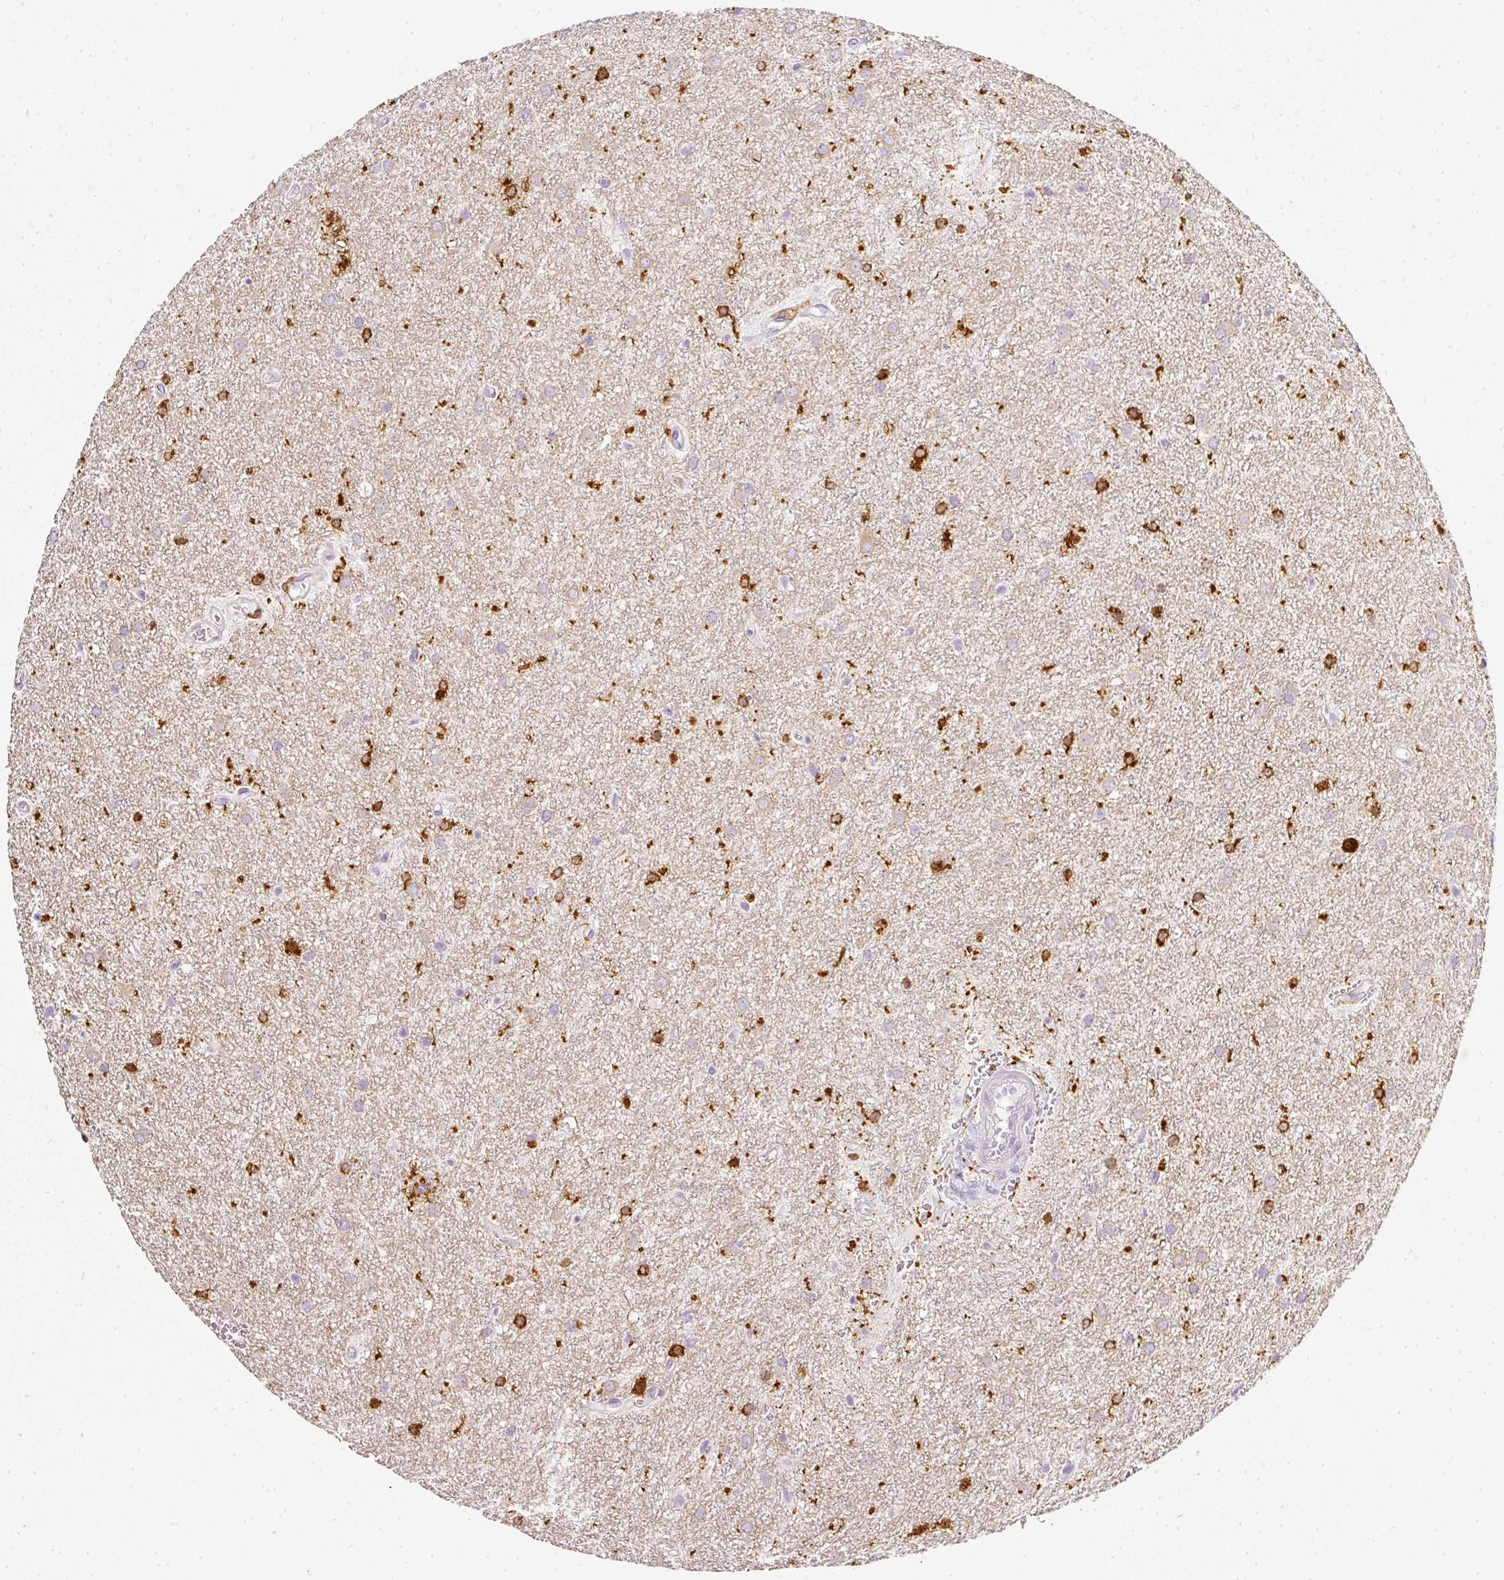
{"staining": {"intensity": "negative", "quantity": "none", "location": "none"}, "tissue": "glioma", "cell_type": "Tumor cells", "image_type": "cancer", "snomed": [{"axis": "morphology", "description": "Glioma, malignant, Low grade"}, {"axis": "topography", "description": "Cerebellum"}], "caption": "Tumor cells show no significant protein staining in glioma. Brightfield microscopy of immunohistochemistry stained with DAB (brown) and hematoxylin (blue), captured at high magnification.", "gene": "EVL", "patient": {"sex": "female", "age": 5}}